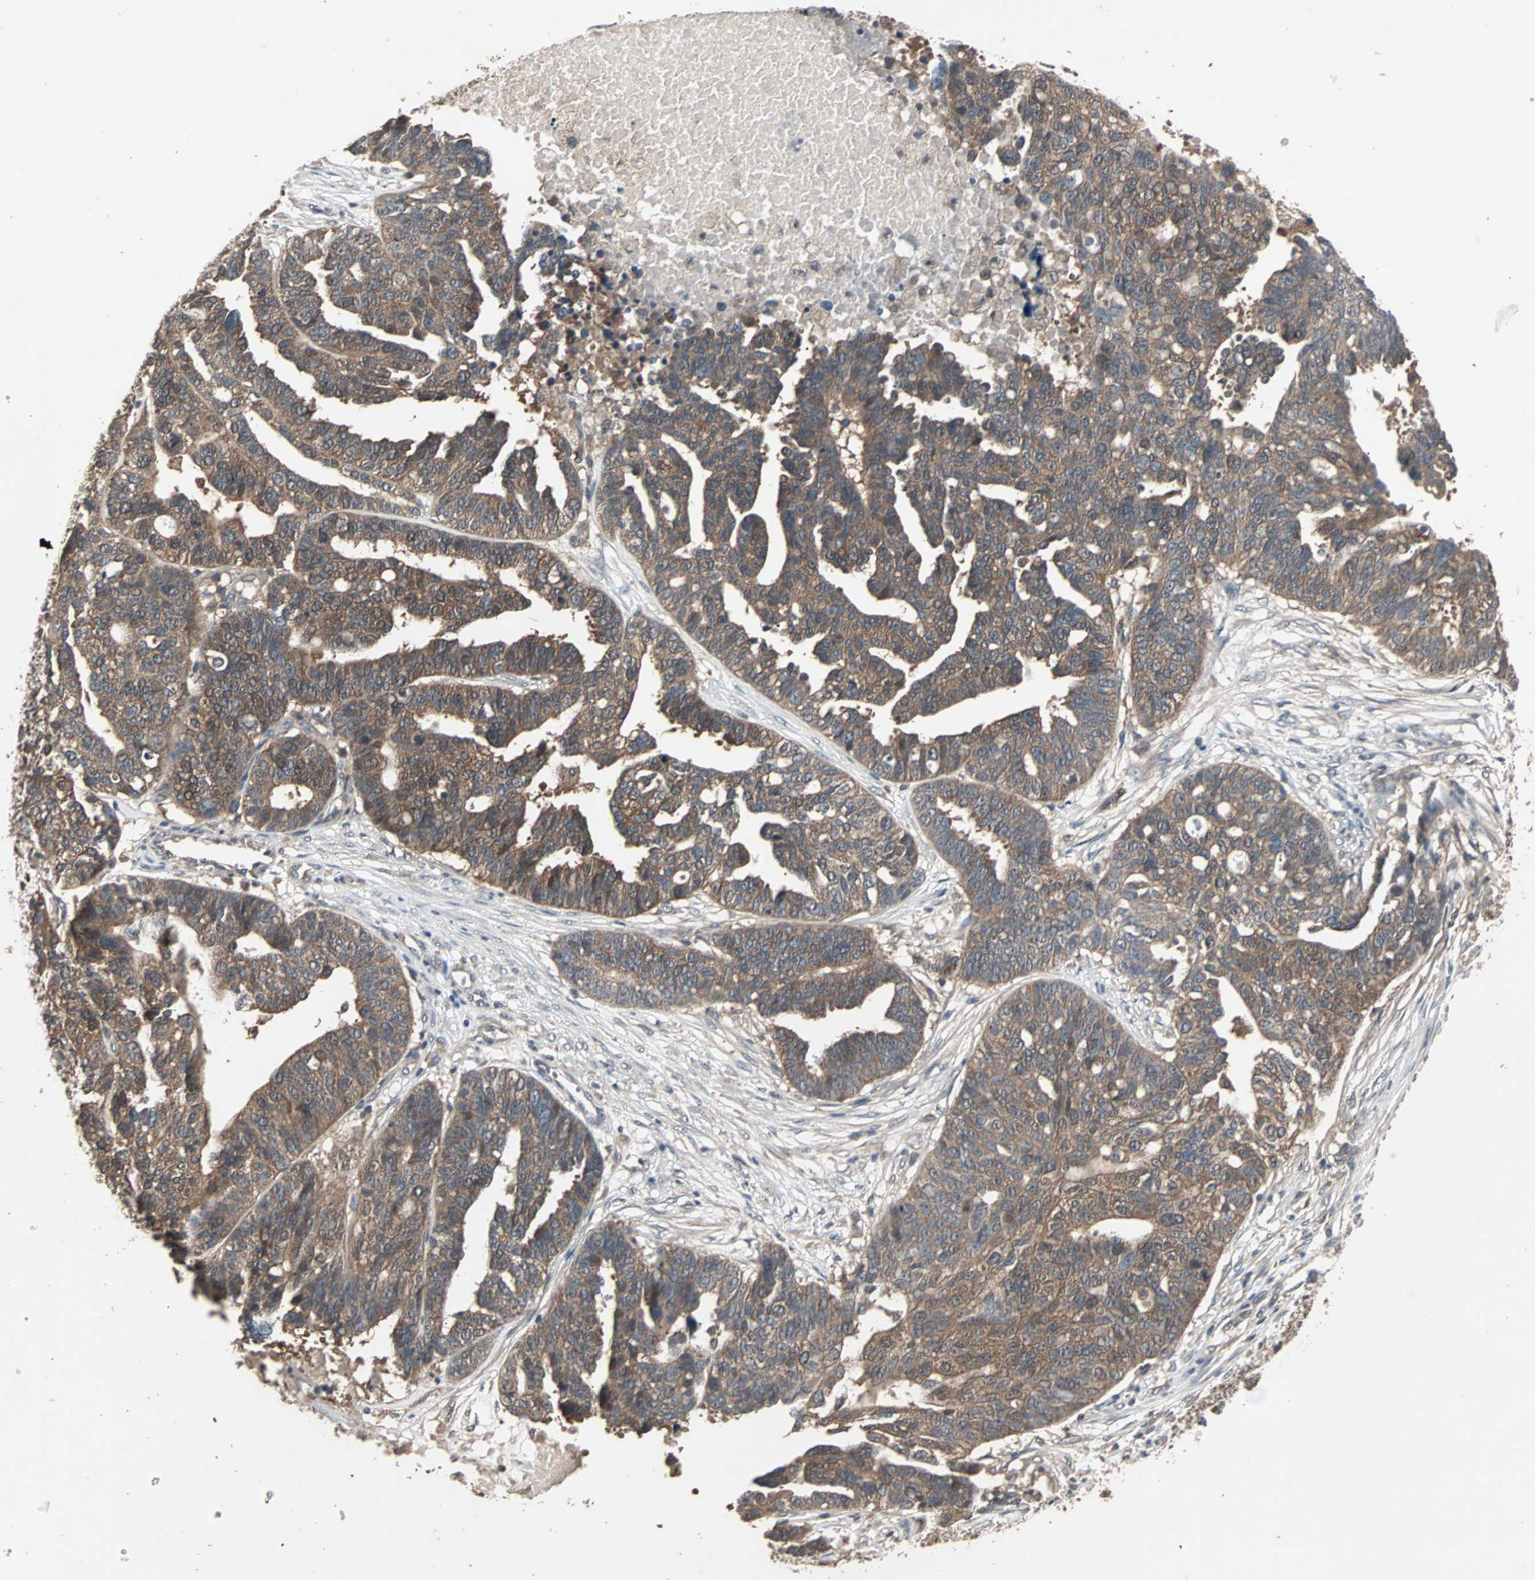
{"staining": {"intensity": "moderate", "quantity": ">75%", "location": "cytoplasmic/membranous"}, "tissue": "ovarian cancer", "cell_type": "Tumor cells", "image_type": "cancer", "snomed": [{"axis": "morphology", "description": "Cystadenocarcinoma, serous, NOS"}, {"axis": "topography", "description": "Ovary"}], "caption": "High-magnification brightfield microscopy of ovarian serous cystadenocarcinoma stained with DAB (3,3'-diaminobenzidine) (brown) and counterstained with hematoxylin (blue). tumor cells exhibit moderate cytoplasmic/membranous staining is present in about>75% of cells.", "gene": "UBAC1", "patient": {"sex": "female", "age": 59}}